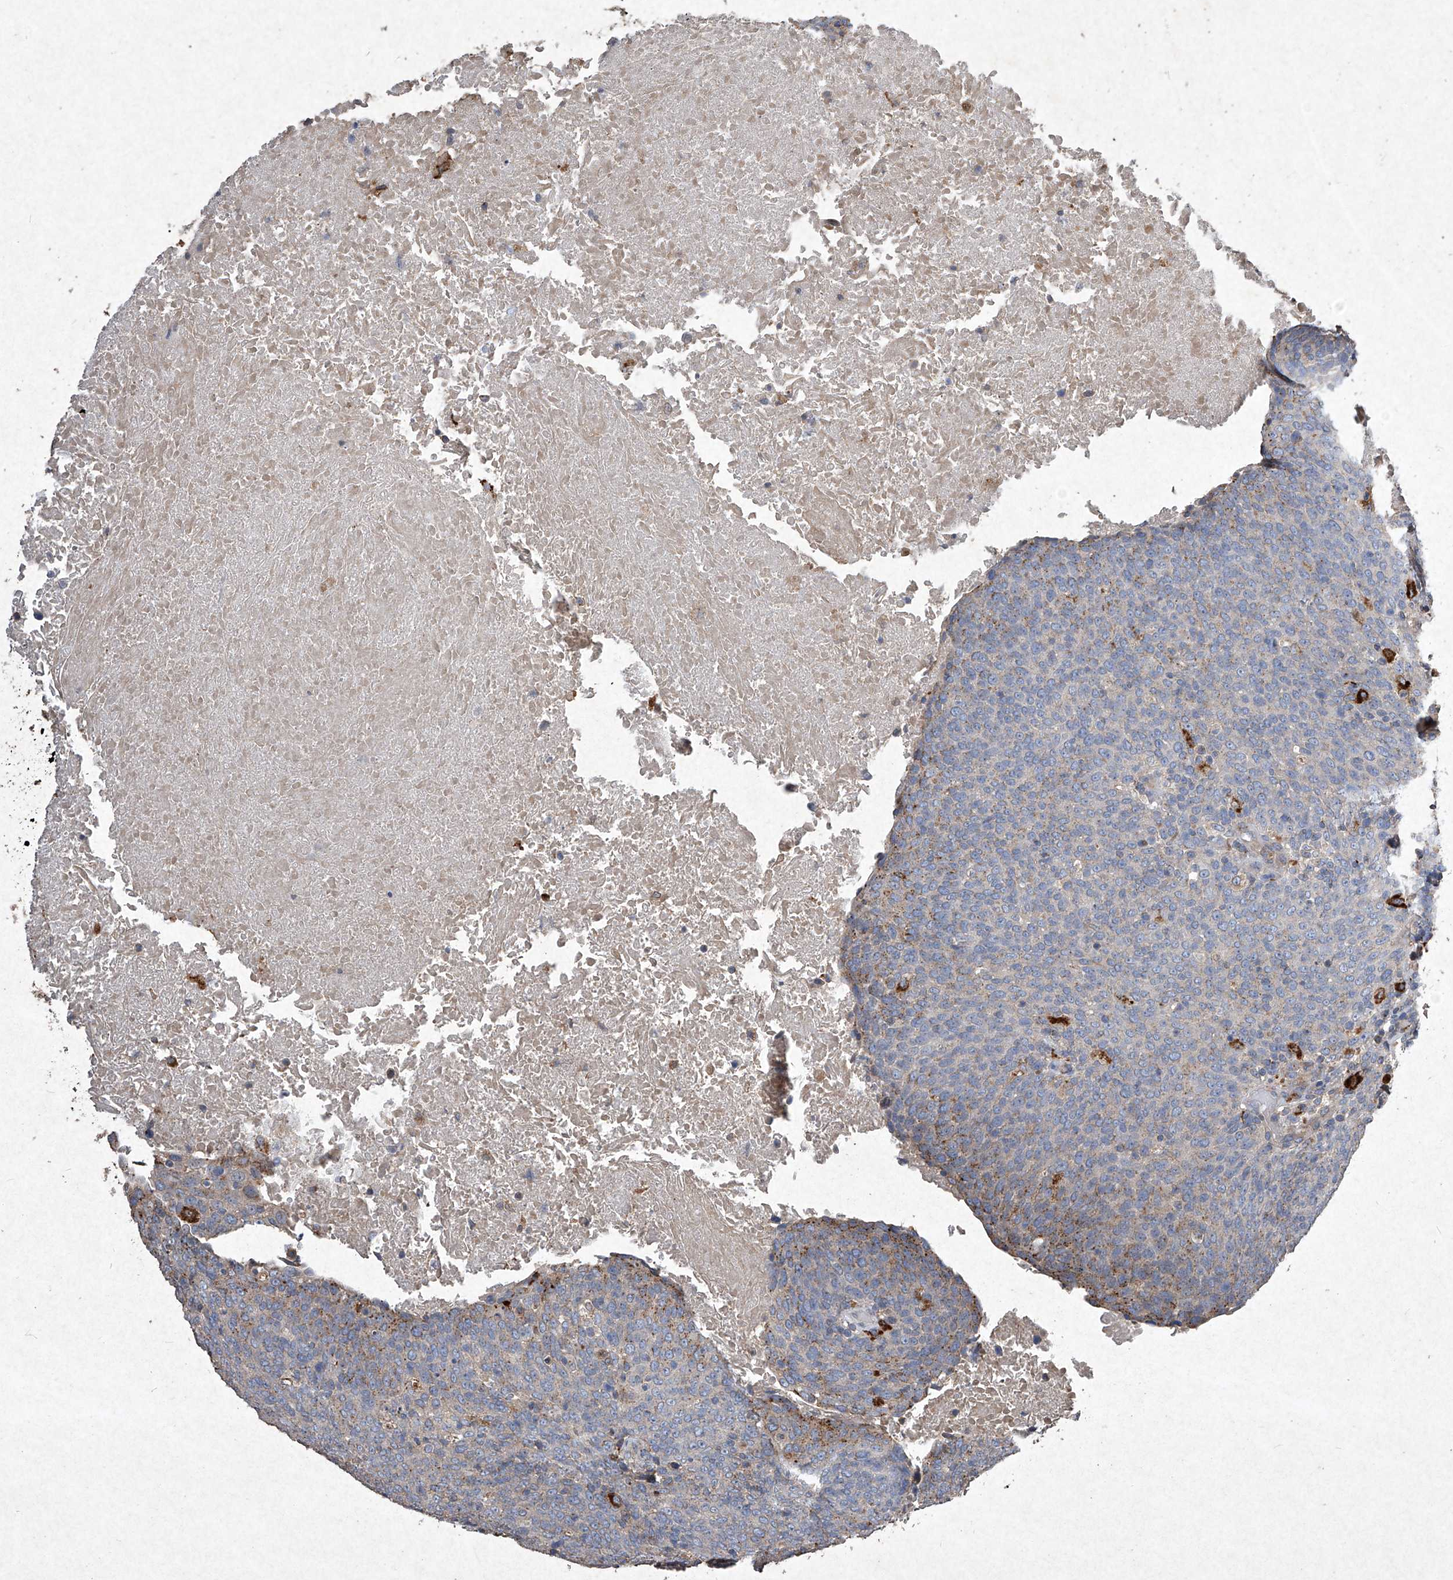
{"staining": {"intensity": "moderate", "quantity": "<25%", "location": "cytoplasmic/membranous"}, "tissue": "head and neck cancer", "cell_type": "Tumor cells", "image_type": "cancer", "snomed": [{"axis": "morphology", "description": "Squamous cell carcinoma, NOS"}, {"axis": "morphology", "description": "Squamous cell carcinoma, metastatic, NOS"}, {"axis": "topography", "description": "Lymph node"}, {"axis": "topography", "description": "Head-Neck"}], "caption": "Immunohistochemical staining of head and neck metastatic squamous cell carcinoma demonstrates low levels of moderate cytoplasmic/membranous protein expression in approximately <25% of tumor cells. The staining was performed using DAB, with brown indicating positive protein expression. Nuclei are stained blue with hematoxylin.", "gene": "MED16", "patient": {"sex": "male", "age": 62}}